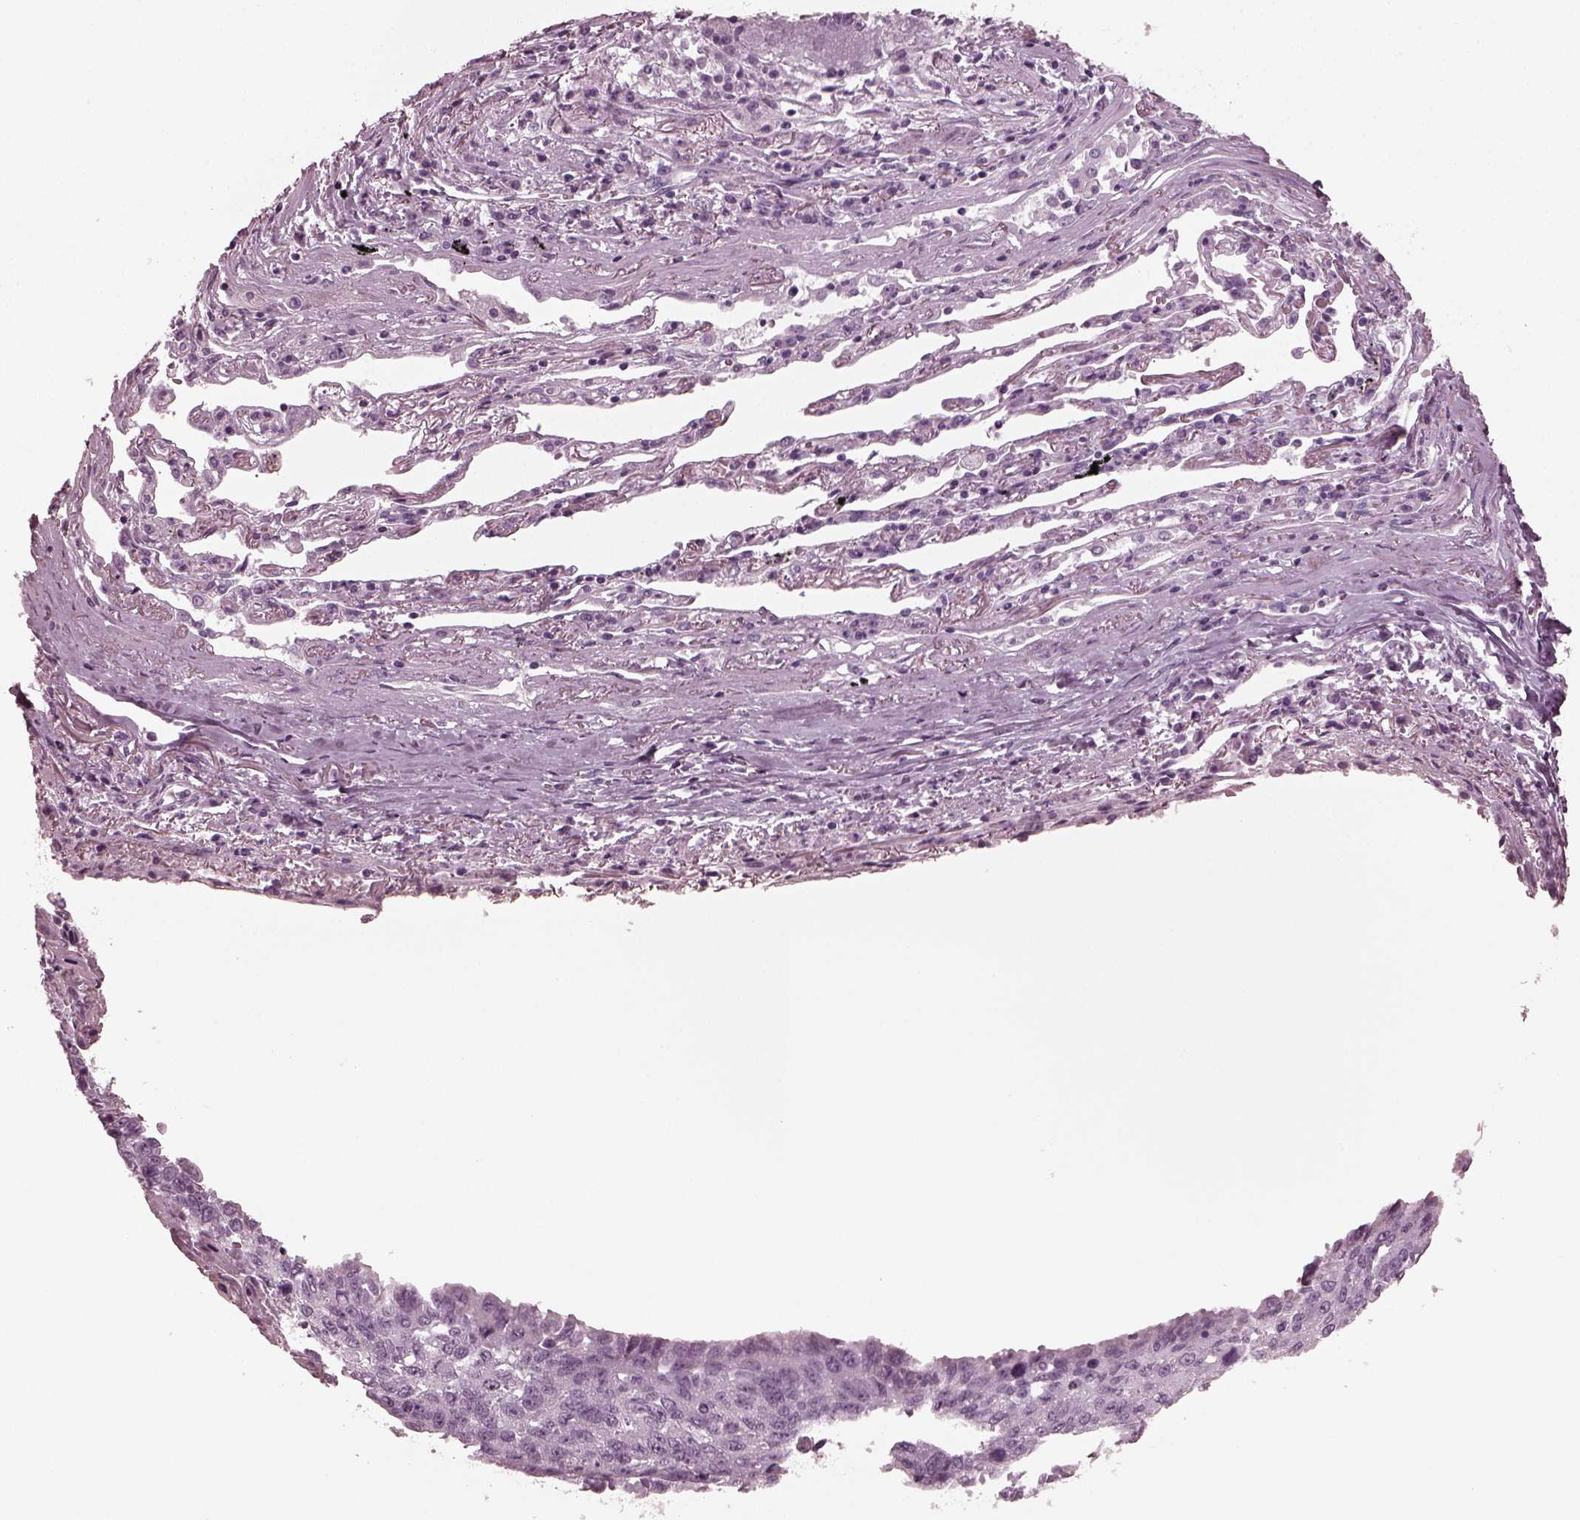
{"staining": {"intensity": "negative", "quantity": "none", "location": "none"}, "tissue": "lung cancer", "cell_type": "Tumor cells", "image_type": "cancer", "snomed": [{"axis": "morphology", "description": "Squamous cell carcinoma, NOS"}, {"axis": "topography", "description": "Lung"}], "caption": "Tumor cells are negative for protein expression in human squamous cell carcinoma (lung).", "gene": "GRM6", "patient": {"sex": "male", "age": 73}}